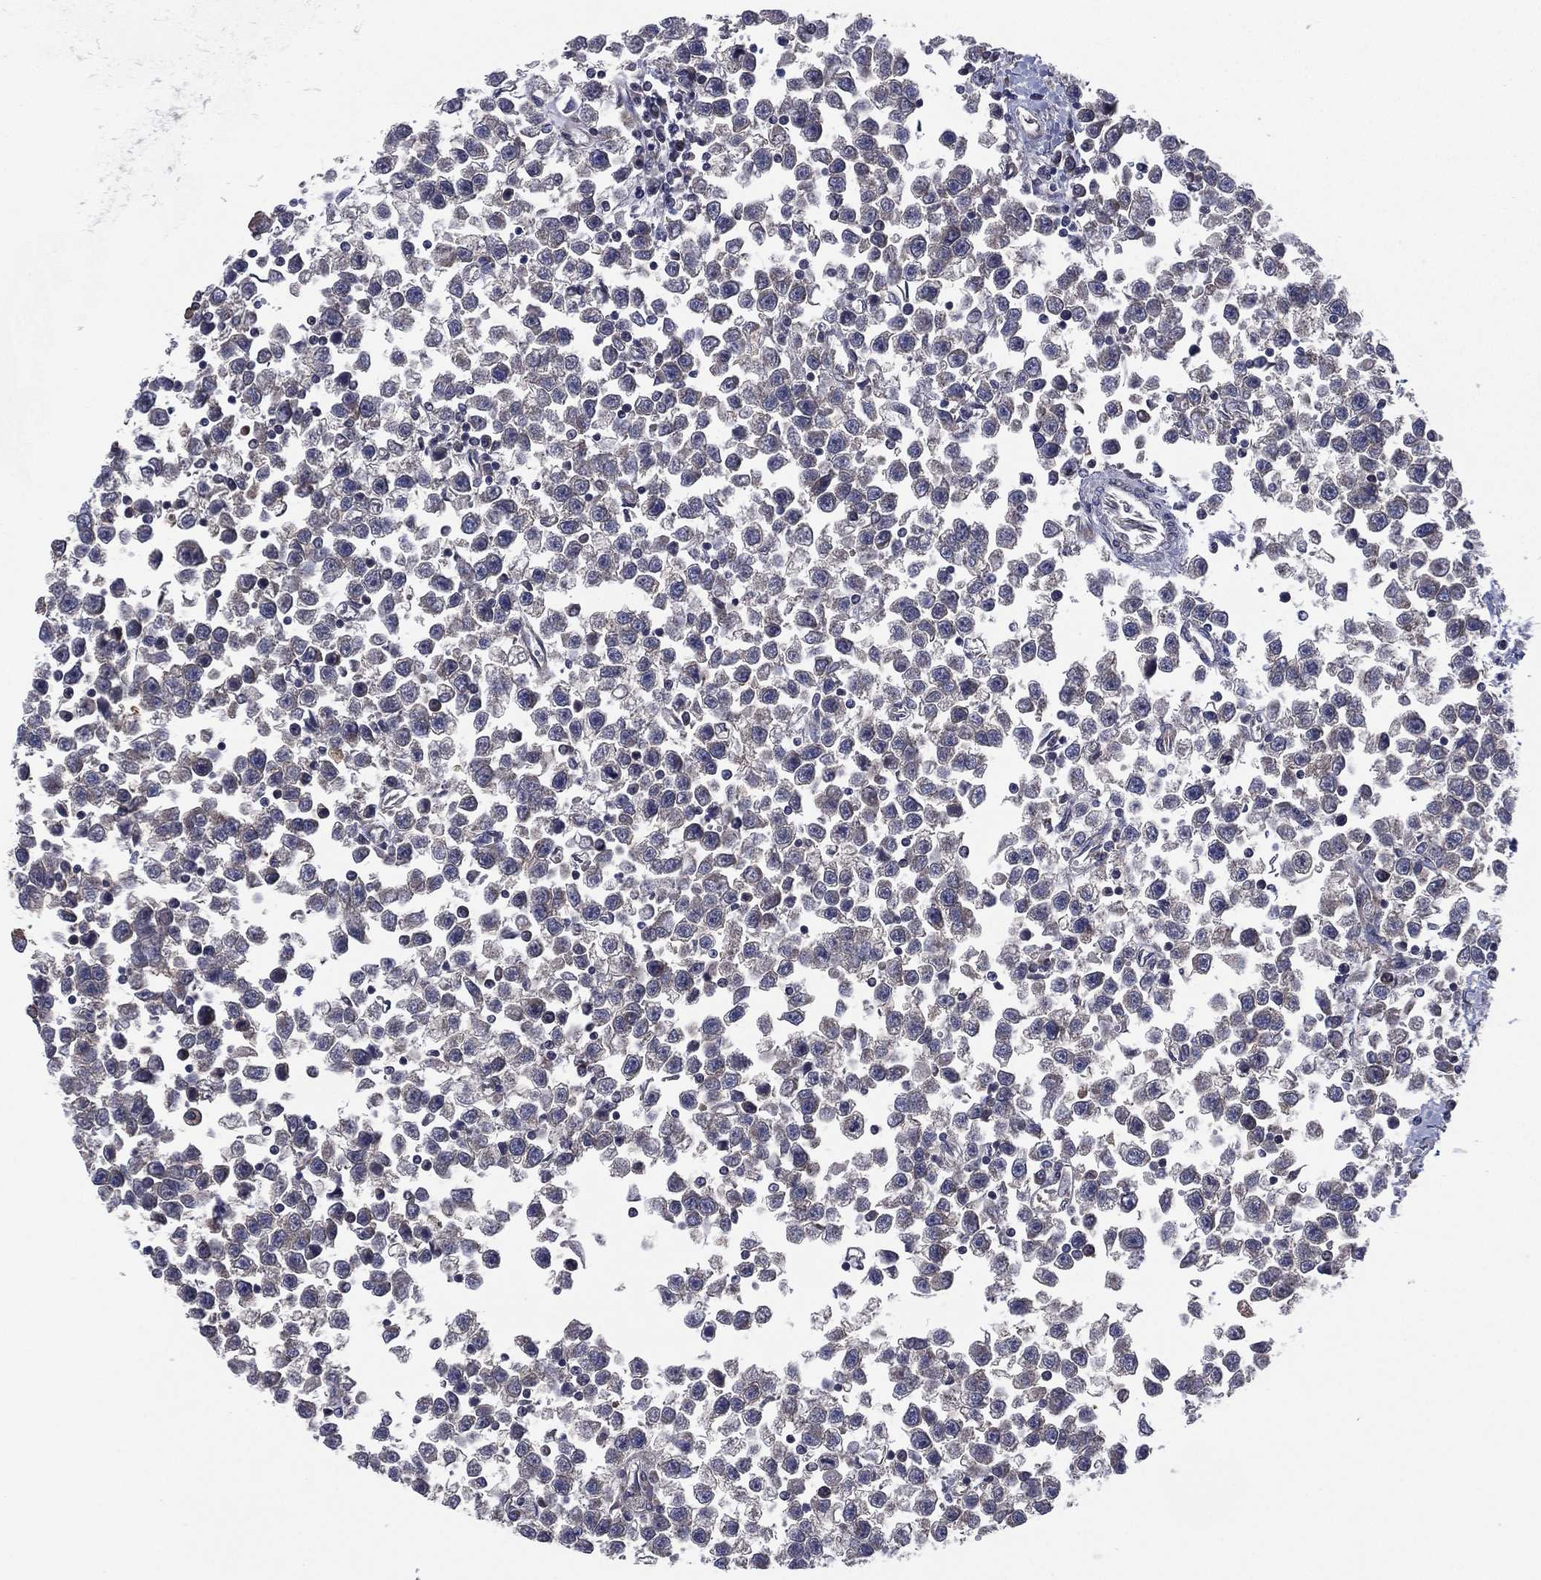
{"staining": {"intensity": "negative", "quantity": "none", "location": "none"}, "tissue": "testis cancer", "cell_type": "Tumor cells", "image_type": "cancer", "snomed": [{"axis": "morphology", "description": "Seminoma, NOS"}, {"axis": "topography", "description": "Testis"}], "caption": "Histopathology image shows no significant protein expression in tumor cells of testis cancer (seminoma).", "gene": "C2orf76", "patient": {"sex": "male", "age": 34}}